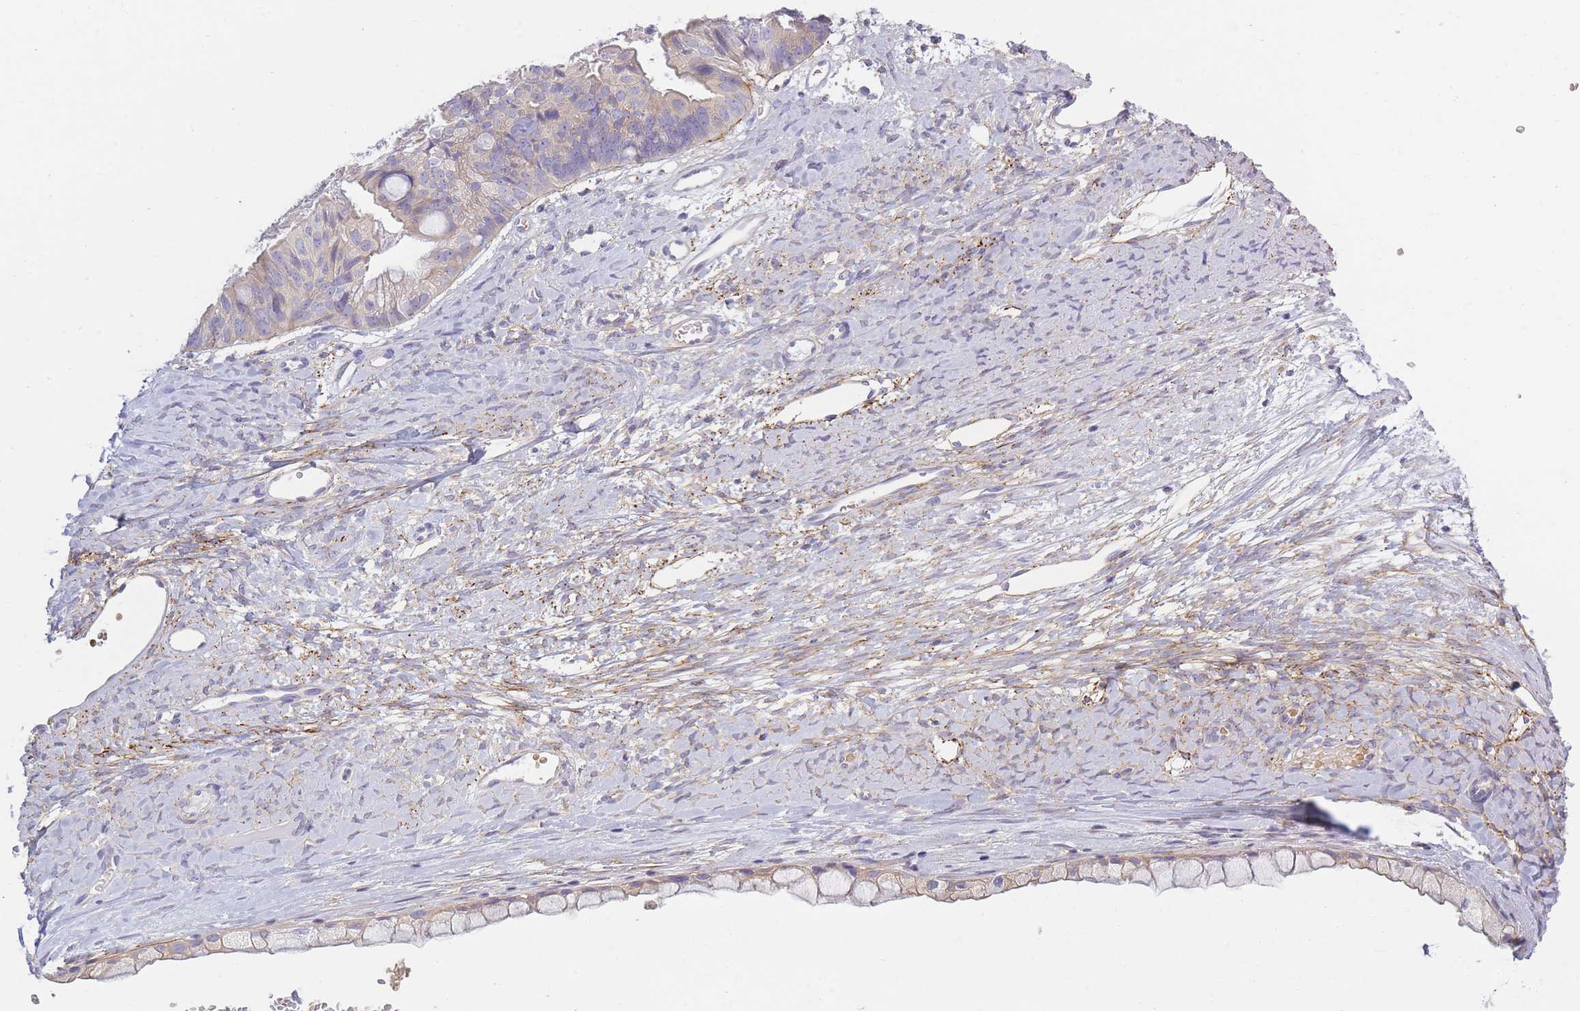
{"staining": {"intensity": "moderate", "quantity": "<25%", "location": "cytoplasmic/membranous"}, "tissue": "ovarian cancer", "cell_type": "Tumor cells", "image_type": "cancer", "snomed": [{"axis": "morphology", "description": "Cystadenocarcinoma, mucinous, NOS"}, {"axis": "topography", "description": "Ovary"}], "caption": "Protein staining by immunohistochemistry (IHC) demonstrates moderate cytoplasmic/membranous expression in approximately <25% of tumor cells in ovarian mucinous cystadenocarcinoma. (DAB IHC, brown staining for protein, blue staining for nuclei).", "gene": "AP3M2", "patient": {"sex": "female", "age": 61}}